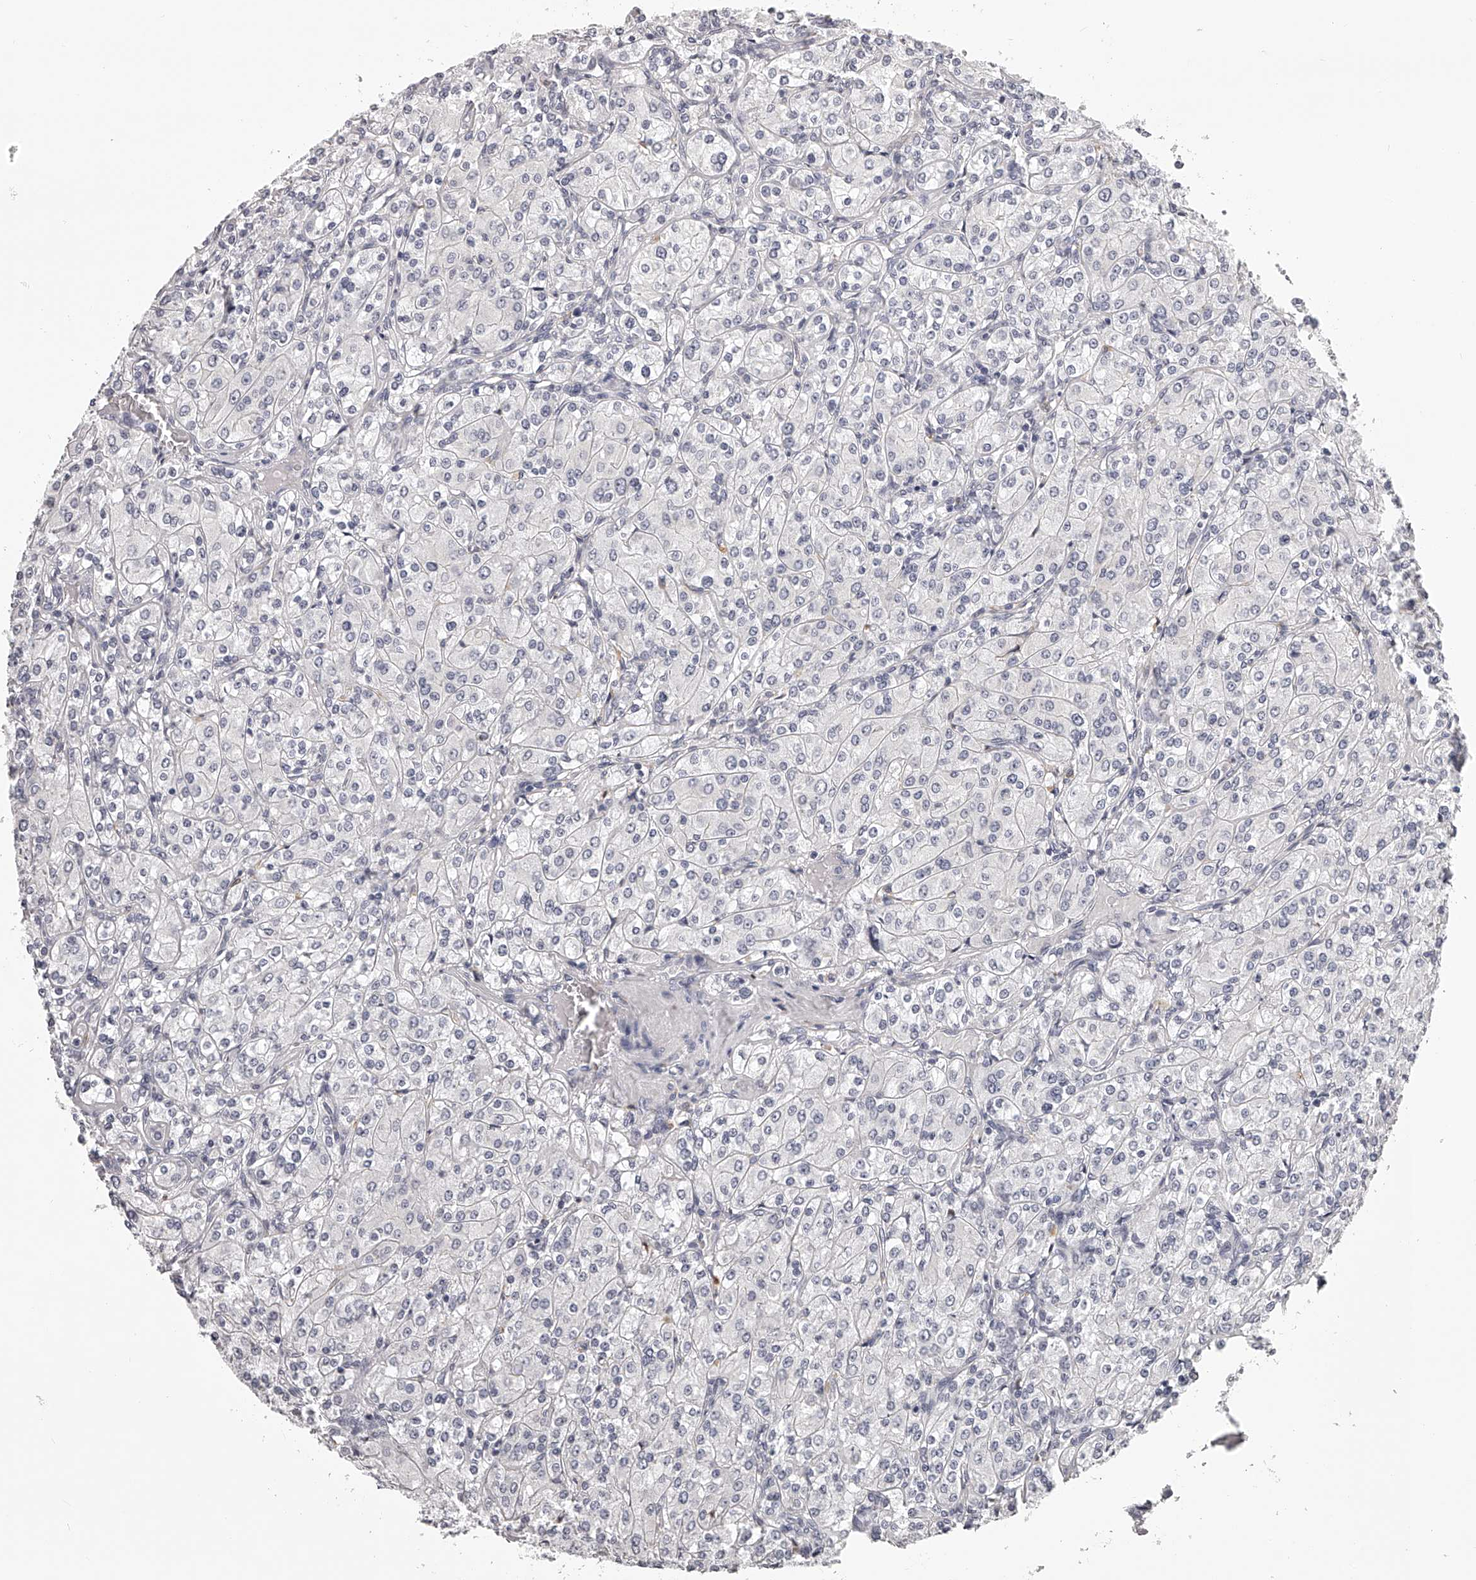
{"staining": {"intensity": "negative", "quantity": "none", "location": "none"}, "tissue": "renal cancer", "cell_type": "Tumor cells", "image_type": "cancer", "snomed": [{"axis": "morphology", "description": "Adenocarcinoma, NOS"}, {"axis": "topography", "description": "Kidney"}], "caption": "DAB immunohistochemical staining of human renal cancer shows no significant expression in tumor cells.", "gene": "DMRT1", "patient": {"sex": "male", "age": 77}}